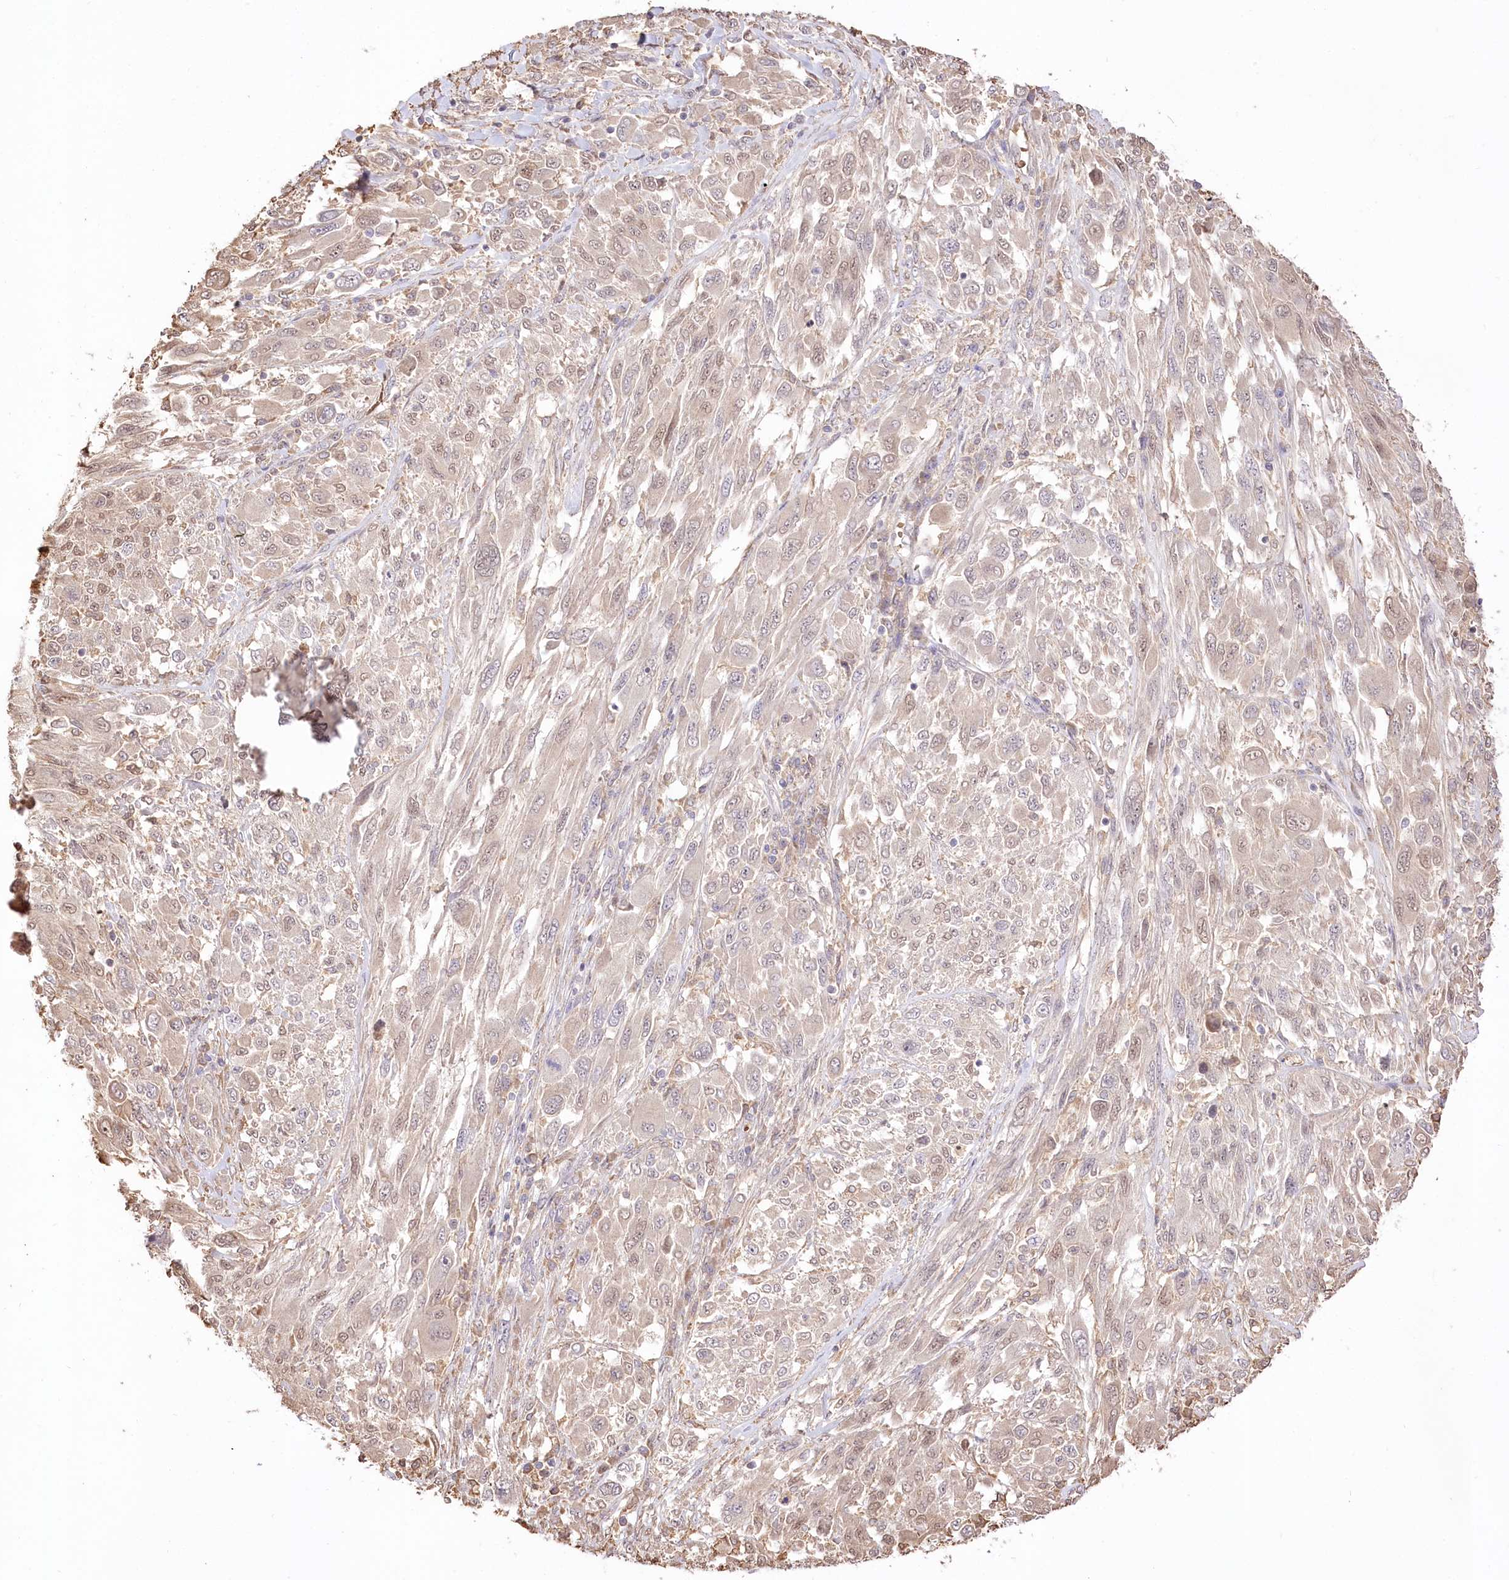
{"staining": {"intensity": "weak", "quantity": "<25%", "location": "nuclear"}, "tissue": "melanoma", "cell_type": "Tumor cells", "image_type": "cancer", "snomed": [{"axis": "morphology", "description": "Malignant melanoma, NOS"}, {"axis": "topography", "description": "Skin"}], "caption": "This is an IHC micrograph of human melanoma. There is no expression in tumor cells.", "gene": "R3HDM2", "patient": {"sex": "female", "age": 91}}